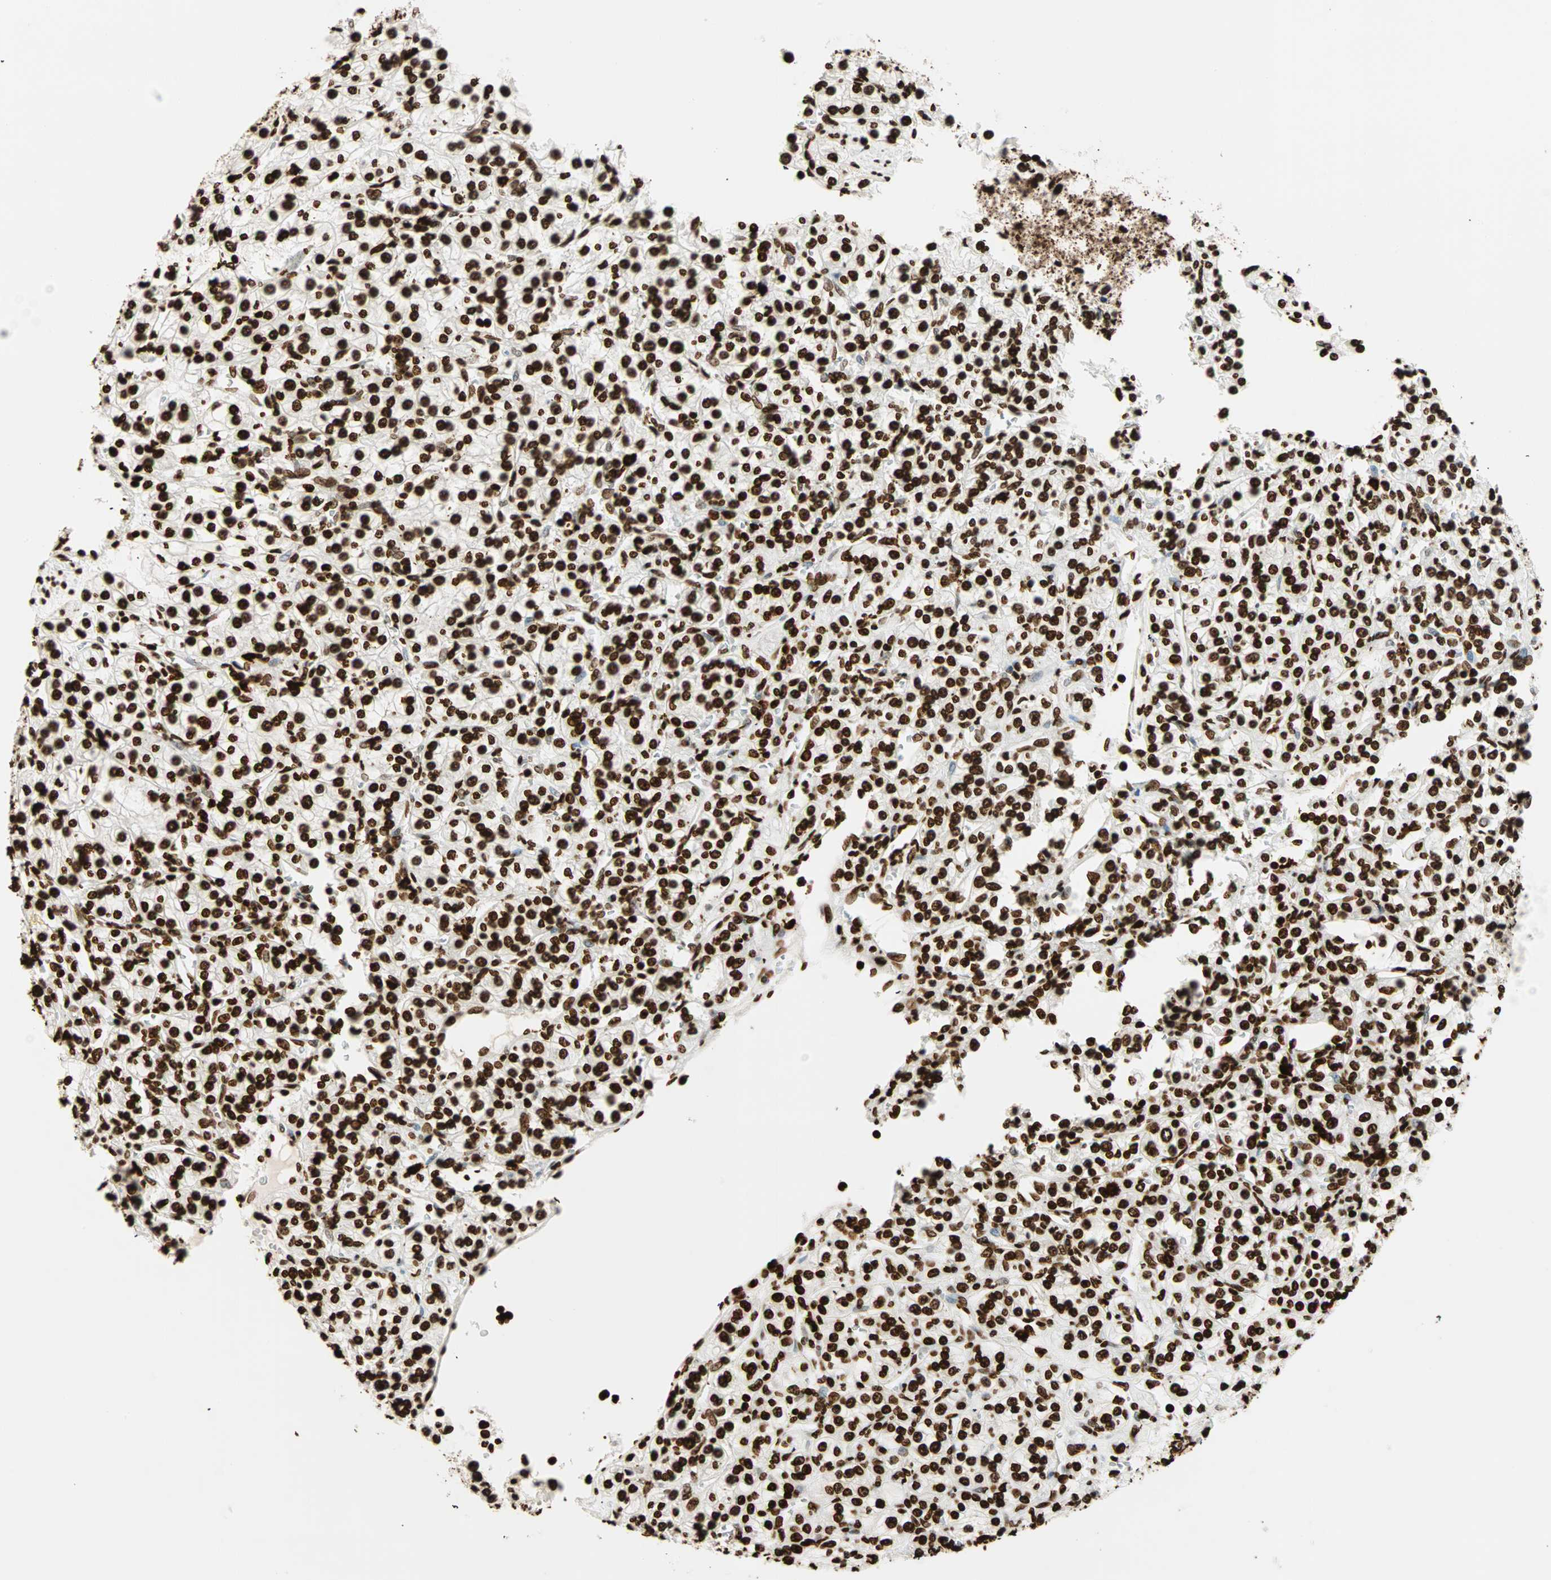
{"staining": {"intensity": "strong", "quantity": ">75%", "location": "nuclear"}, "tissue": "renal cancer", "cell_type": "Tumor cells", "image_type": "cancer", "snomed": [{"axis": "morphology", "description": "Adenocarcinoma, NOS"}, {"axis": "topography", "description": "Kidney"}], "caption": "DAB (3,3'-diaminobenzidine) immunohistochemical staining of renal cancer displays strong nuclear protein positivity in about >75% of tumor cells.", "gene": "GLI2", "patient": {"sex": "male", "age": 77}}